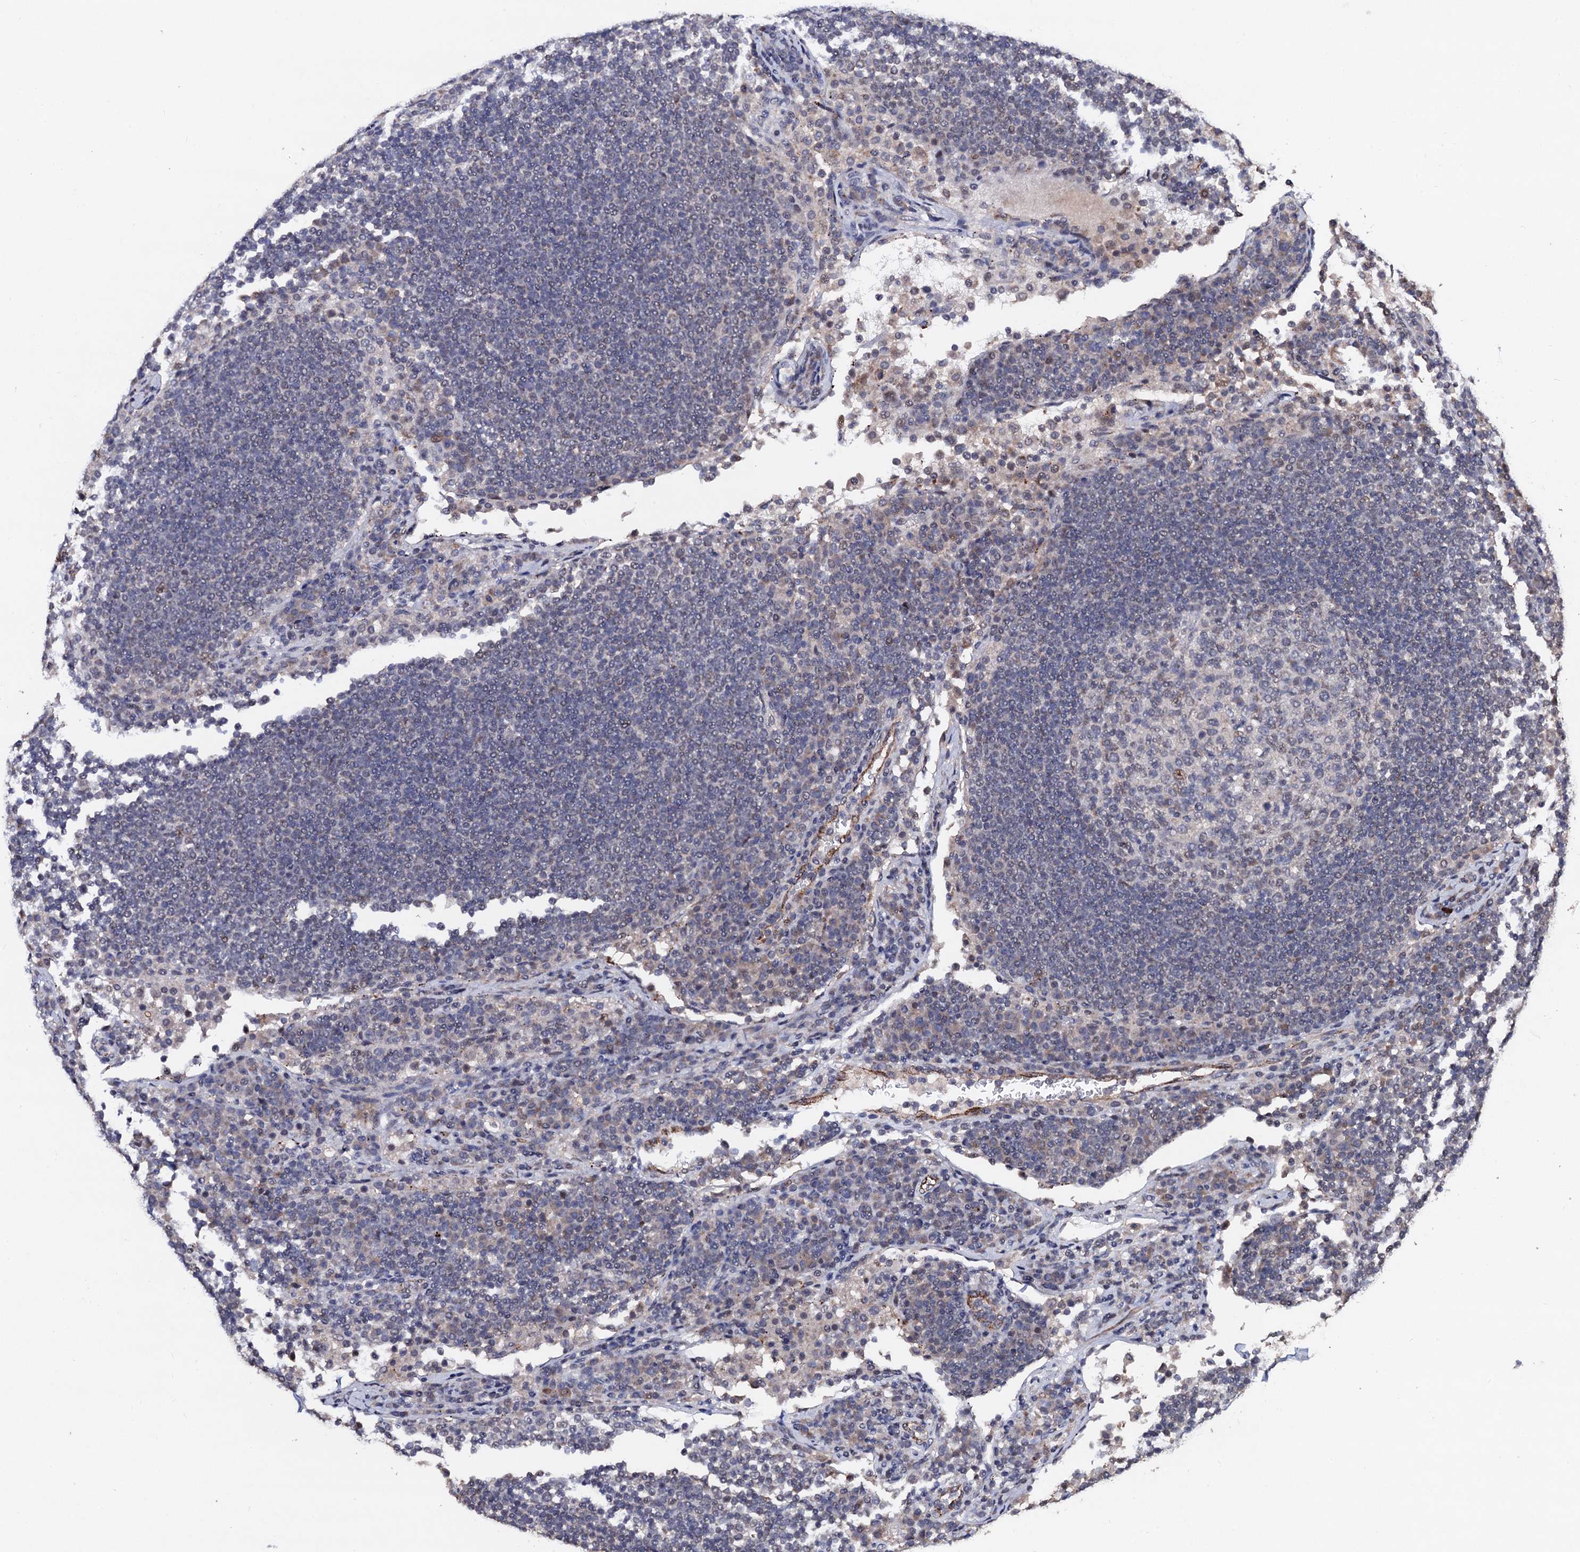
{"staining": {"intensity": "weak", "quantity": "<25%", "location": "nuclear"}, "tissue": "lymph node", "cell_type": "Germinal center cells", "image_type": "normal", "snomed": [{"axis": "morphology", "description": "Normal tissue, NOS"}, {"axis": "topography", "description": "Lymph node"}], "caption": "DAB immunohistochemical staining of normal human lymph node demonstrates no significant positivity in germinal center cells.", "gene": "PPTC7", "patient": {"sex": "female", "age": 53}}